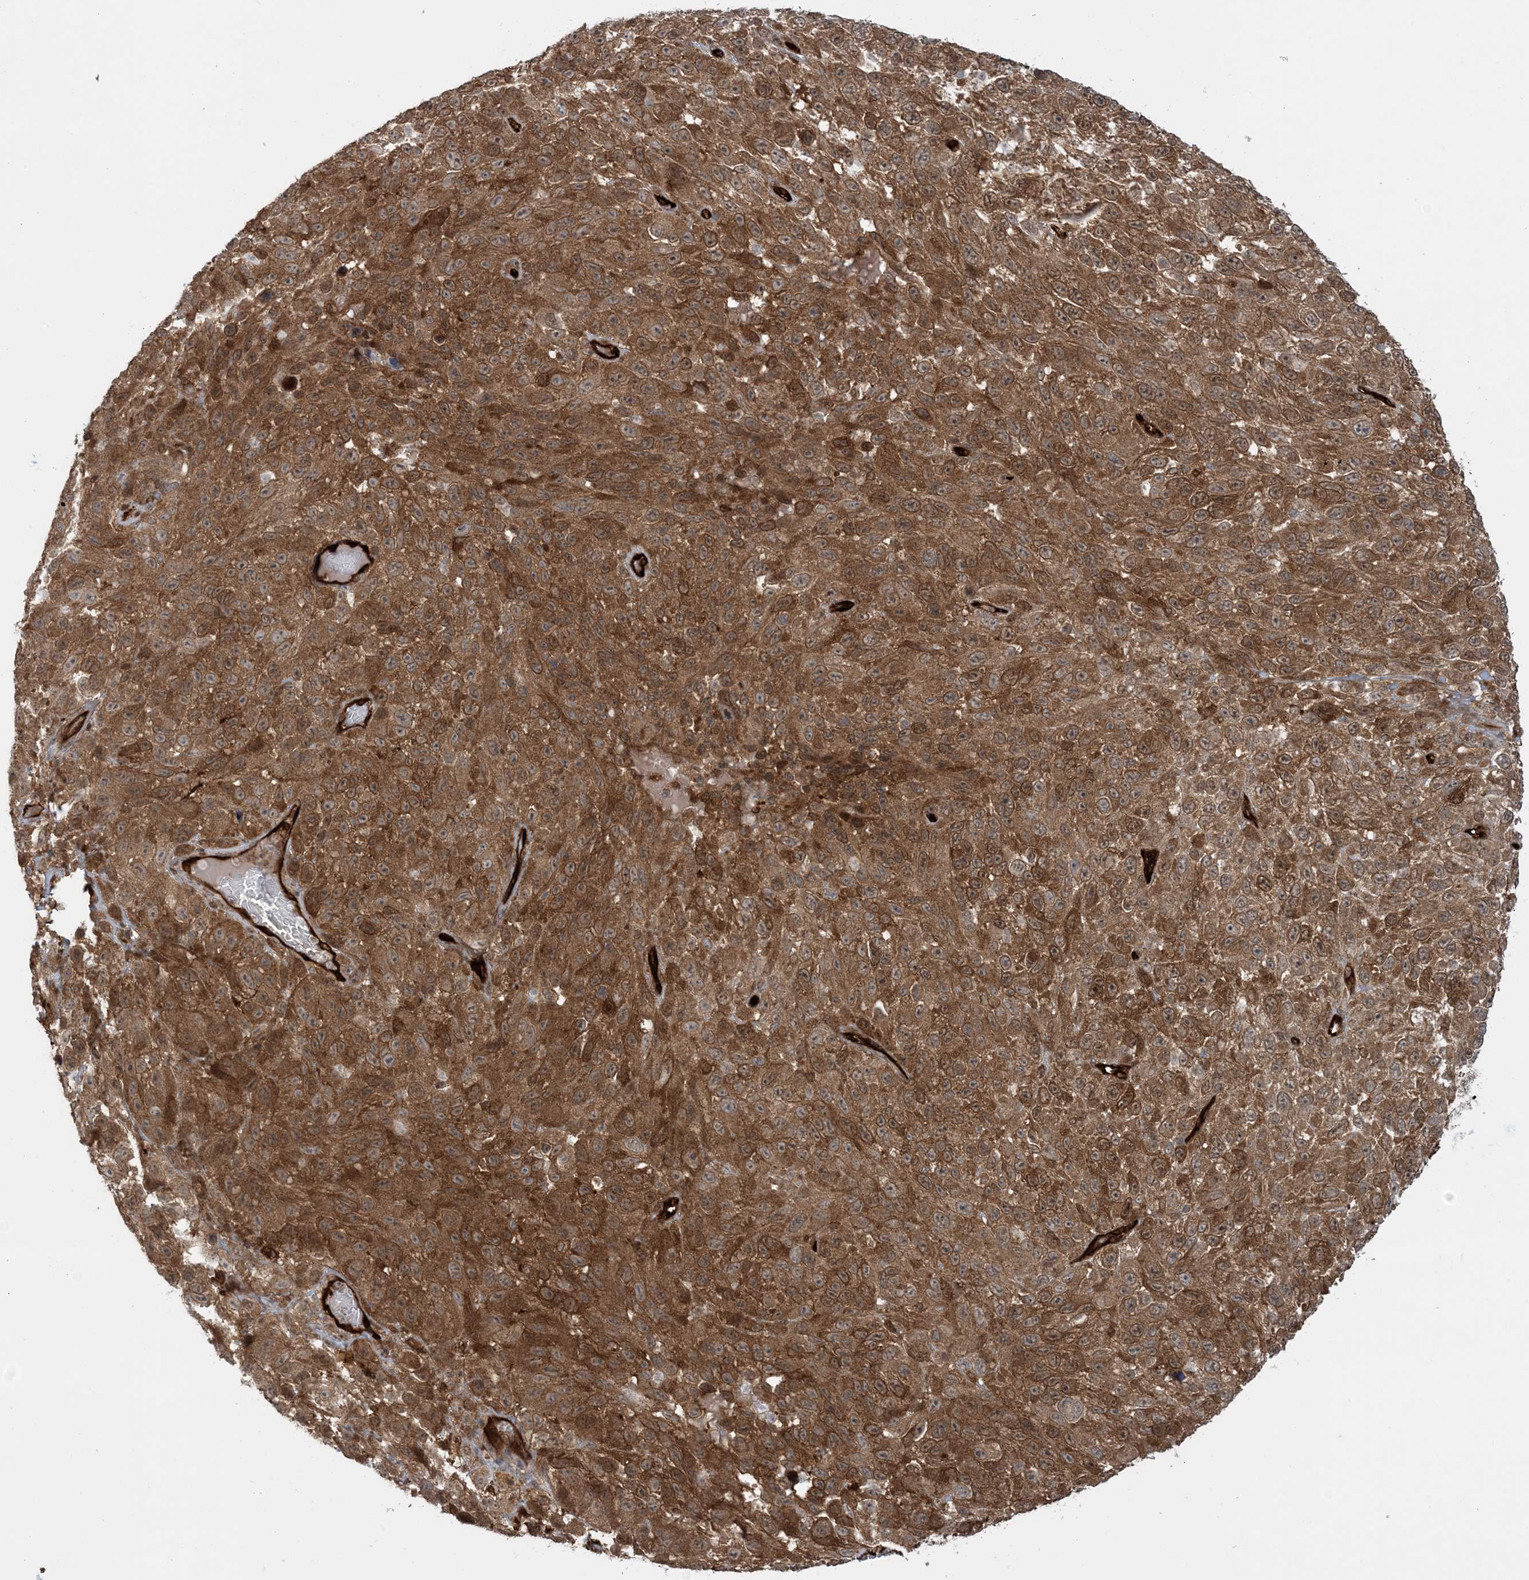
{"staining": {"intensity": "moderate", "quantity": ">75%", "location": "cytoplasmic/membranous"}, "tissue": "melanoma", "cell_type": "Tumor cells", "image_type": "cancer", "snomed": [{"axis": "morphology", "description": "Malignant melanoma, NOS"}, {"axis": "topography", "description": "Skin"}], "caption": "Protein analysis of melanoma tissue displays moderate cytoplasmic/membranous staining in approximately >75% of tumor cells.", "gene": "PPM1F", "patient": {"sex": "female", "age": 96}}